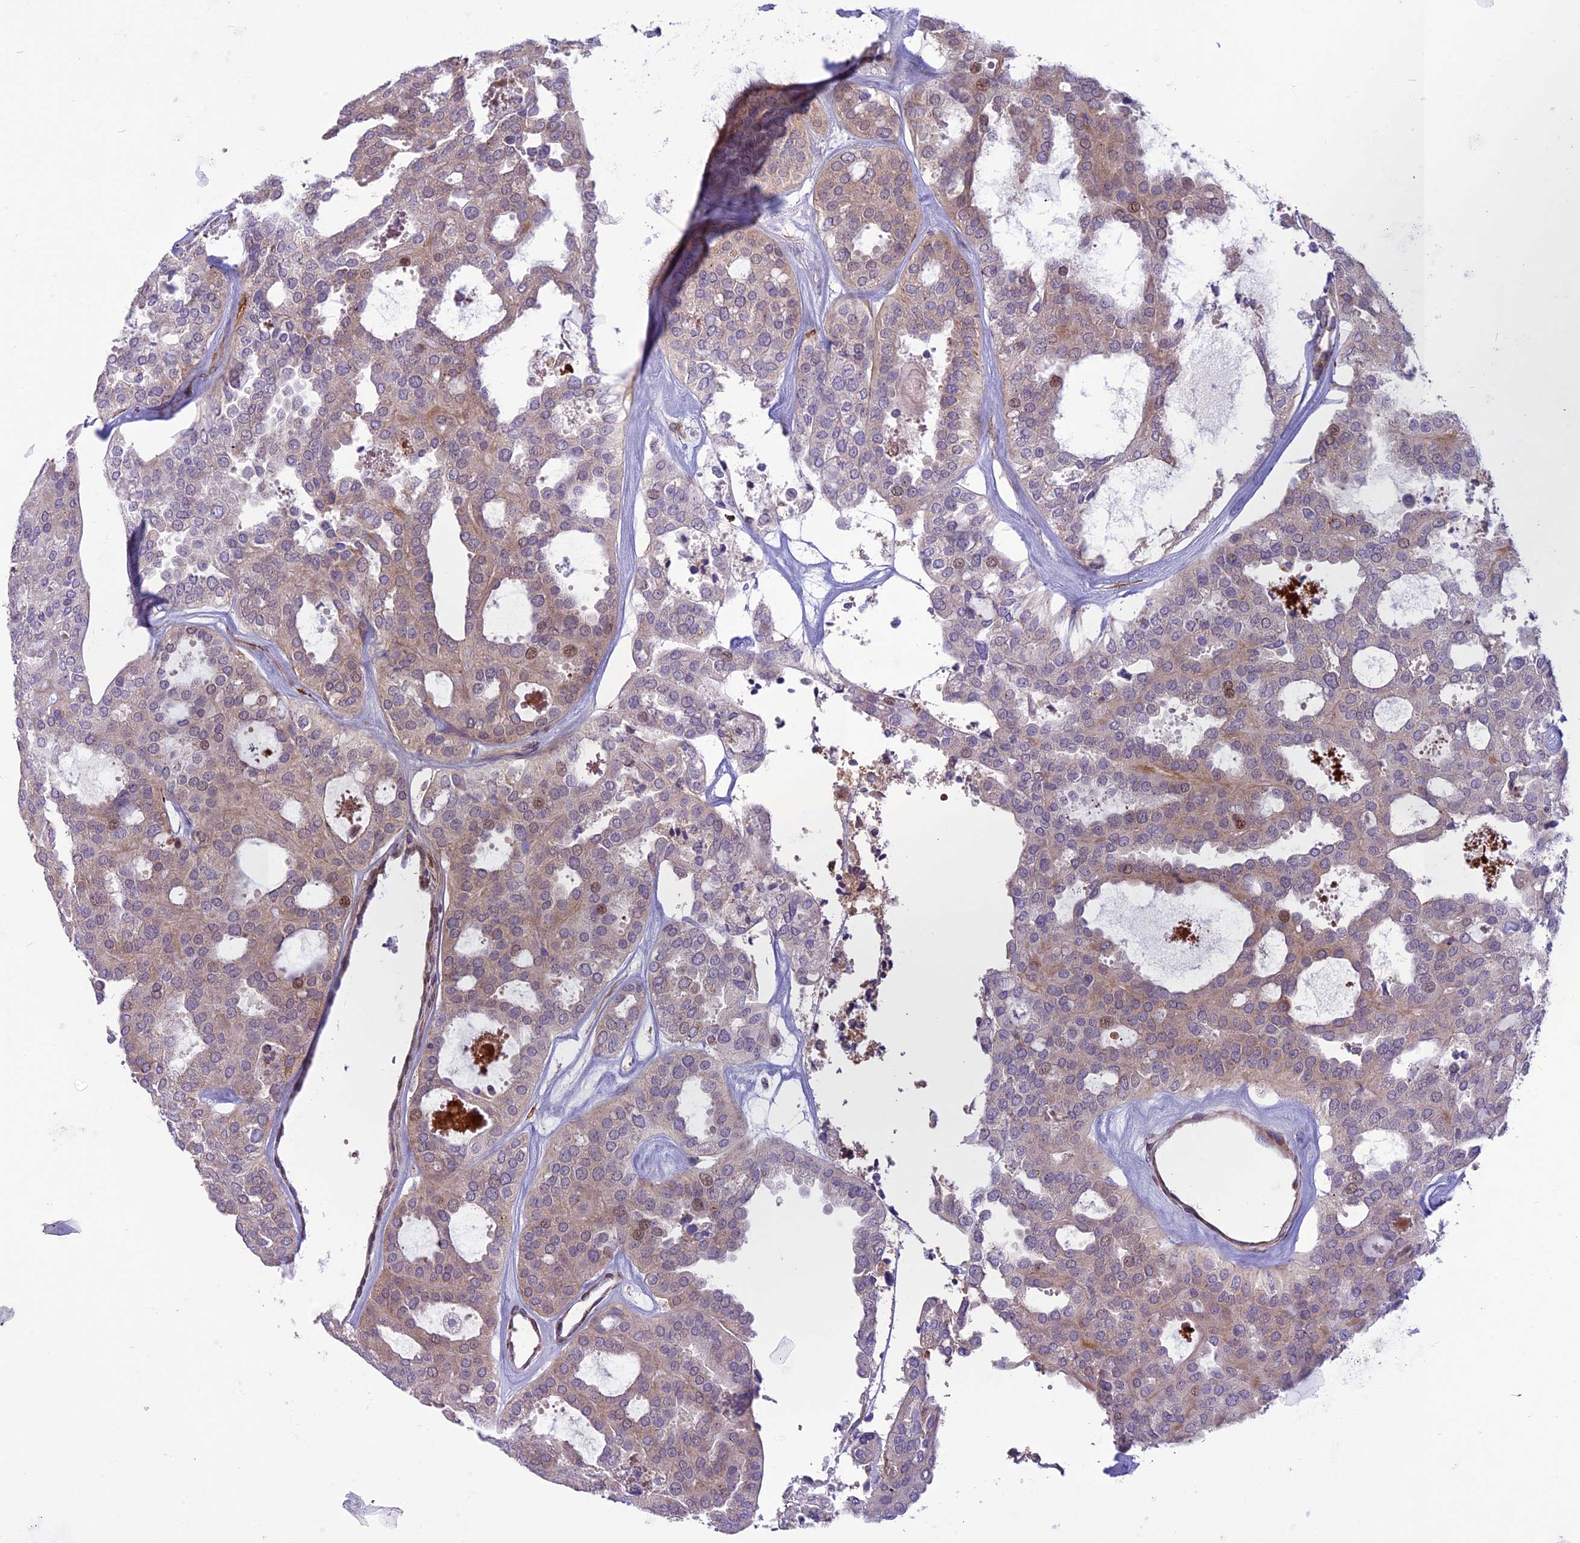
{"staining": {"intensity": "weak", "quantity": "25%-75%", "location": "cytoplasmic/membranous,nuclear"}, "tissue": "thyroid cancer", "cell_type": "Tumor cells", "image_type": "cancer", "snomed": [{"axis": "morphology", "description": "Follicular adenoma carcinoma, NOS"}, {"axis": "topography", "description": "Thyroid gland"}], "caption": "This photomicrograph shows immunohistochemistry staining of human thyroid cancer, with low weak cytoplasmic/membranous and nuclear positivity in about 25%-75% of tumor cells.", "gene": "MIEF2", "patient": {"sex": "male", "age": 75}}